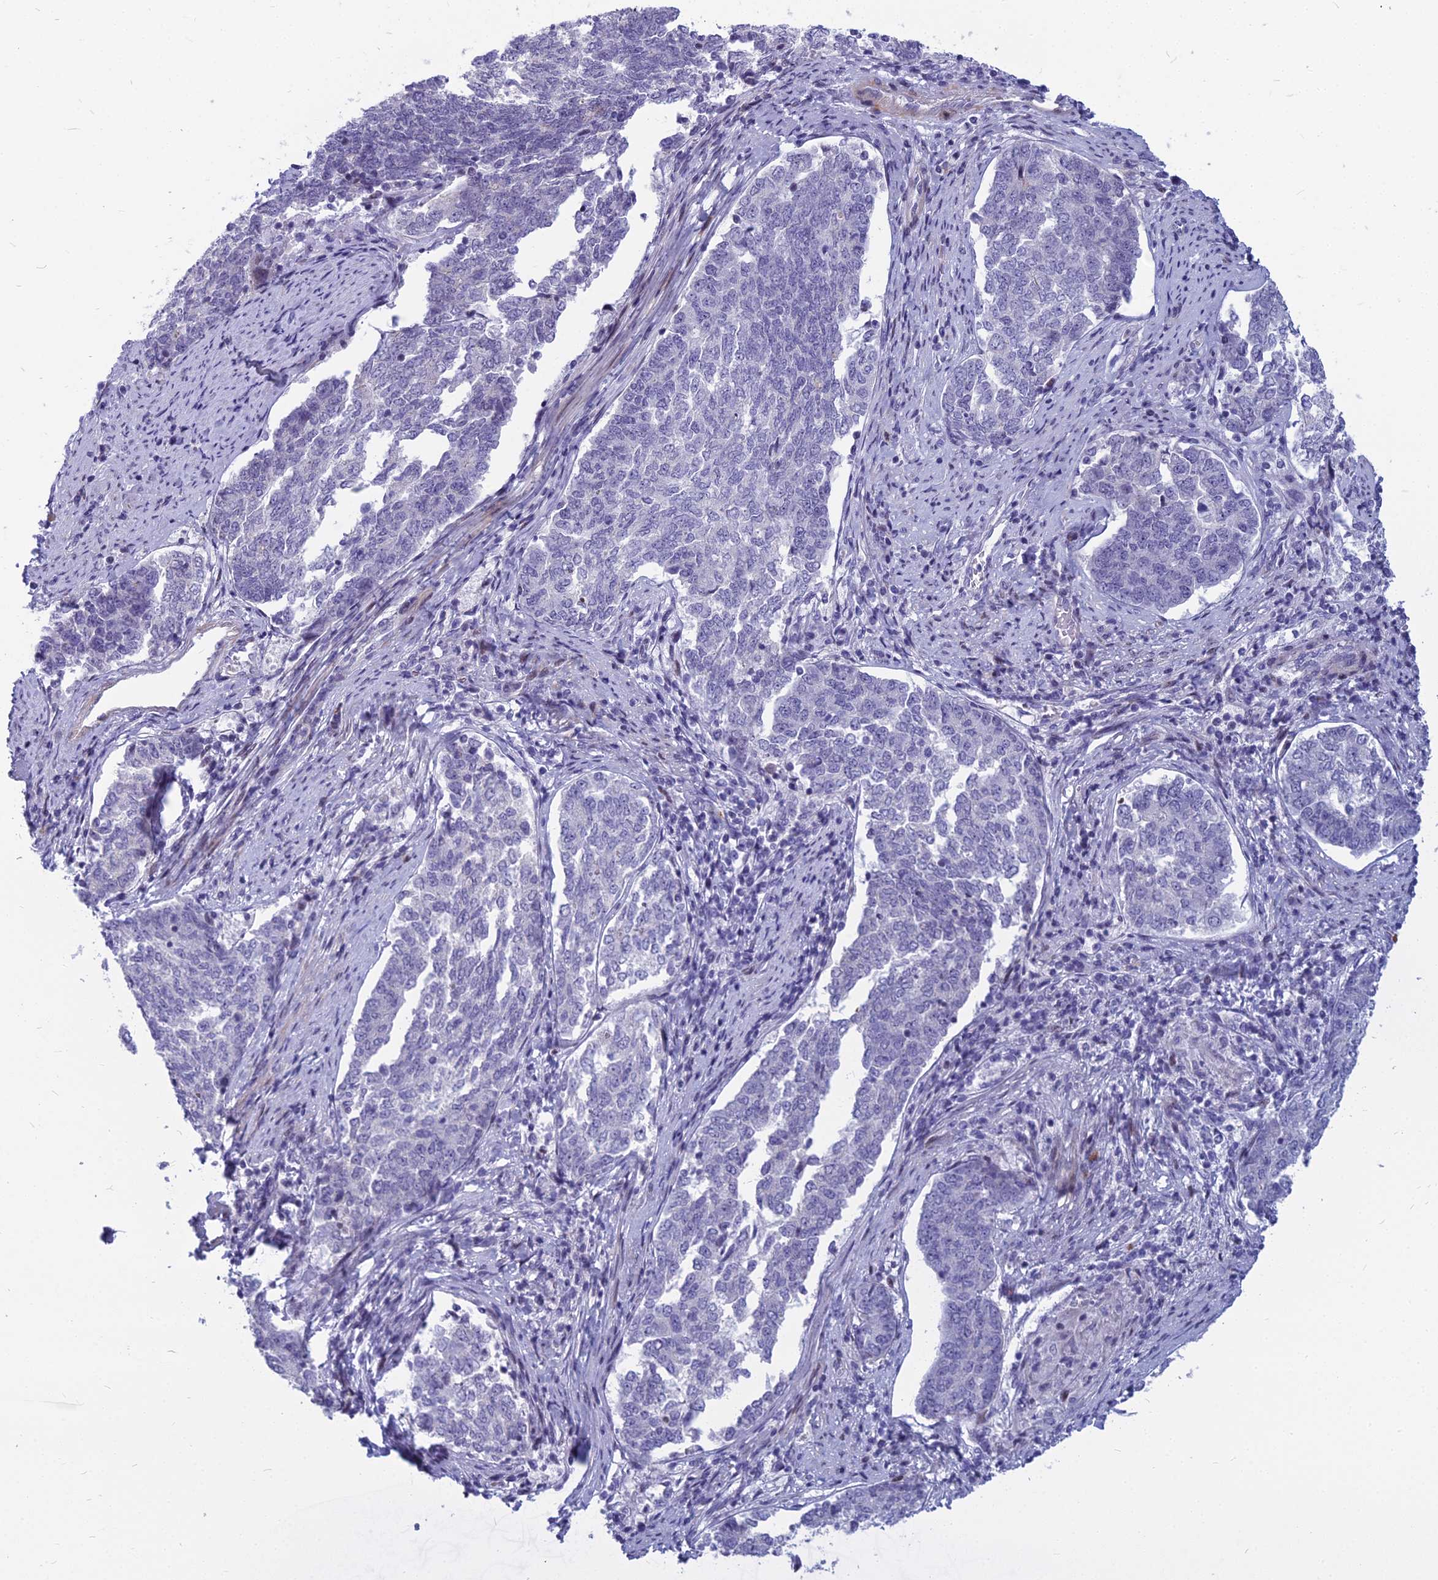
{"staining": {"intensity": "negative", "quantity": "none", "location": "none"}, "tissue": "endometrial cancer", "cell_type": "Tumor cells", "image_type": "cancer", "snomed": [{"axis": "morphology", "description": "Adenocarcinoma, NOS"}, {"axis": "topography", "description": "Endometrium"}], "caption": "DAB (3,3'-diaminobenzidine) immunohistochemical staining of adenocarcinoma (endometrial) reveals no significant expression in tumor cells. Brightfield microscopy of IHC stained with DAB (brown) and hematoxylin (blue), captured at high magnification.", "gene": "MYBPC2", "patient": {"sex": "female", "age": 80}}